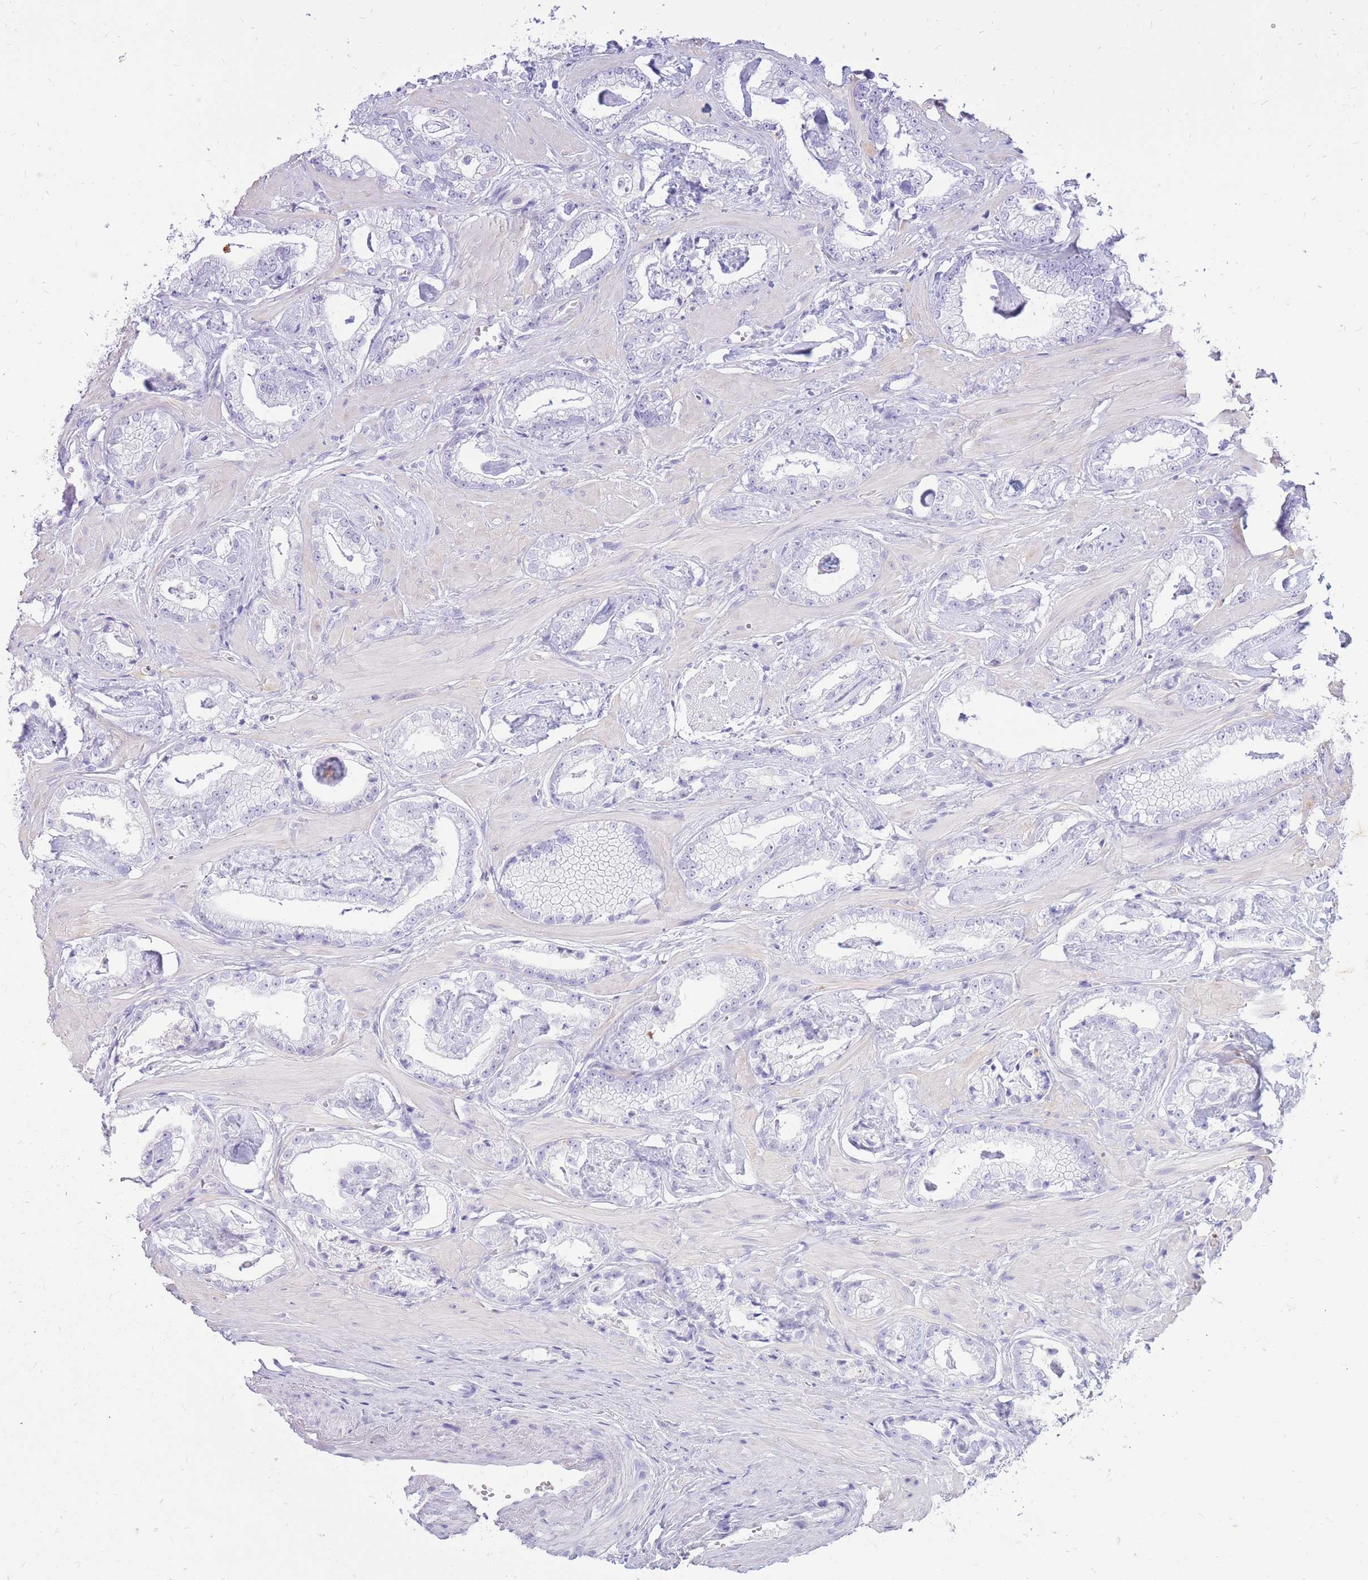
{"staining": {"intensity": "negative", "quantity": "none", "location": "none"}, "tissue": "prostate cancer", "cell_type": "Tumor cells", "image_type": "cancer", "snomed": [{"axis": "morphology", "description": "Adenocarcinoma, Low grade"}, {"axis": "topography", "description": "Prostate"}], "caption": "The photomicrograph exhibits no significant expression in tumor cells of prostate cancer (adenocarcinoma (low-grade)).", "gene": "ZFP37", "patient": {"sex": "male", "age": 60}}